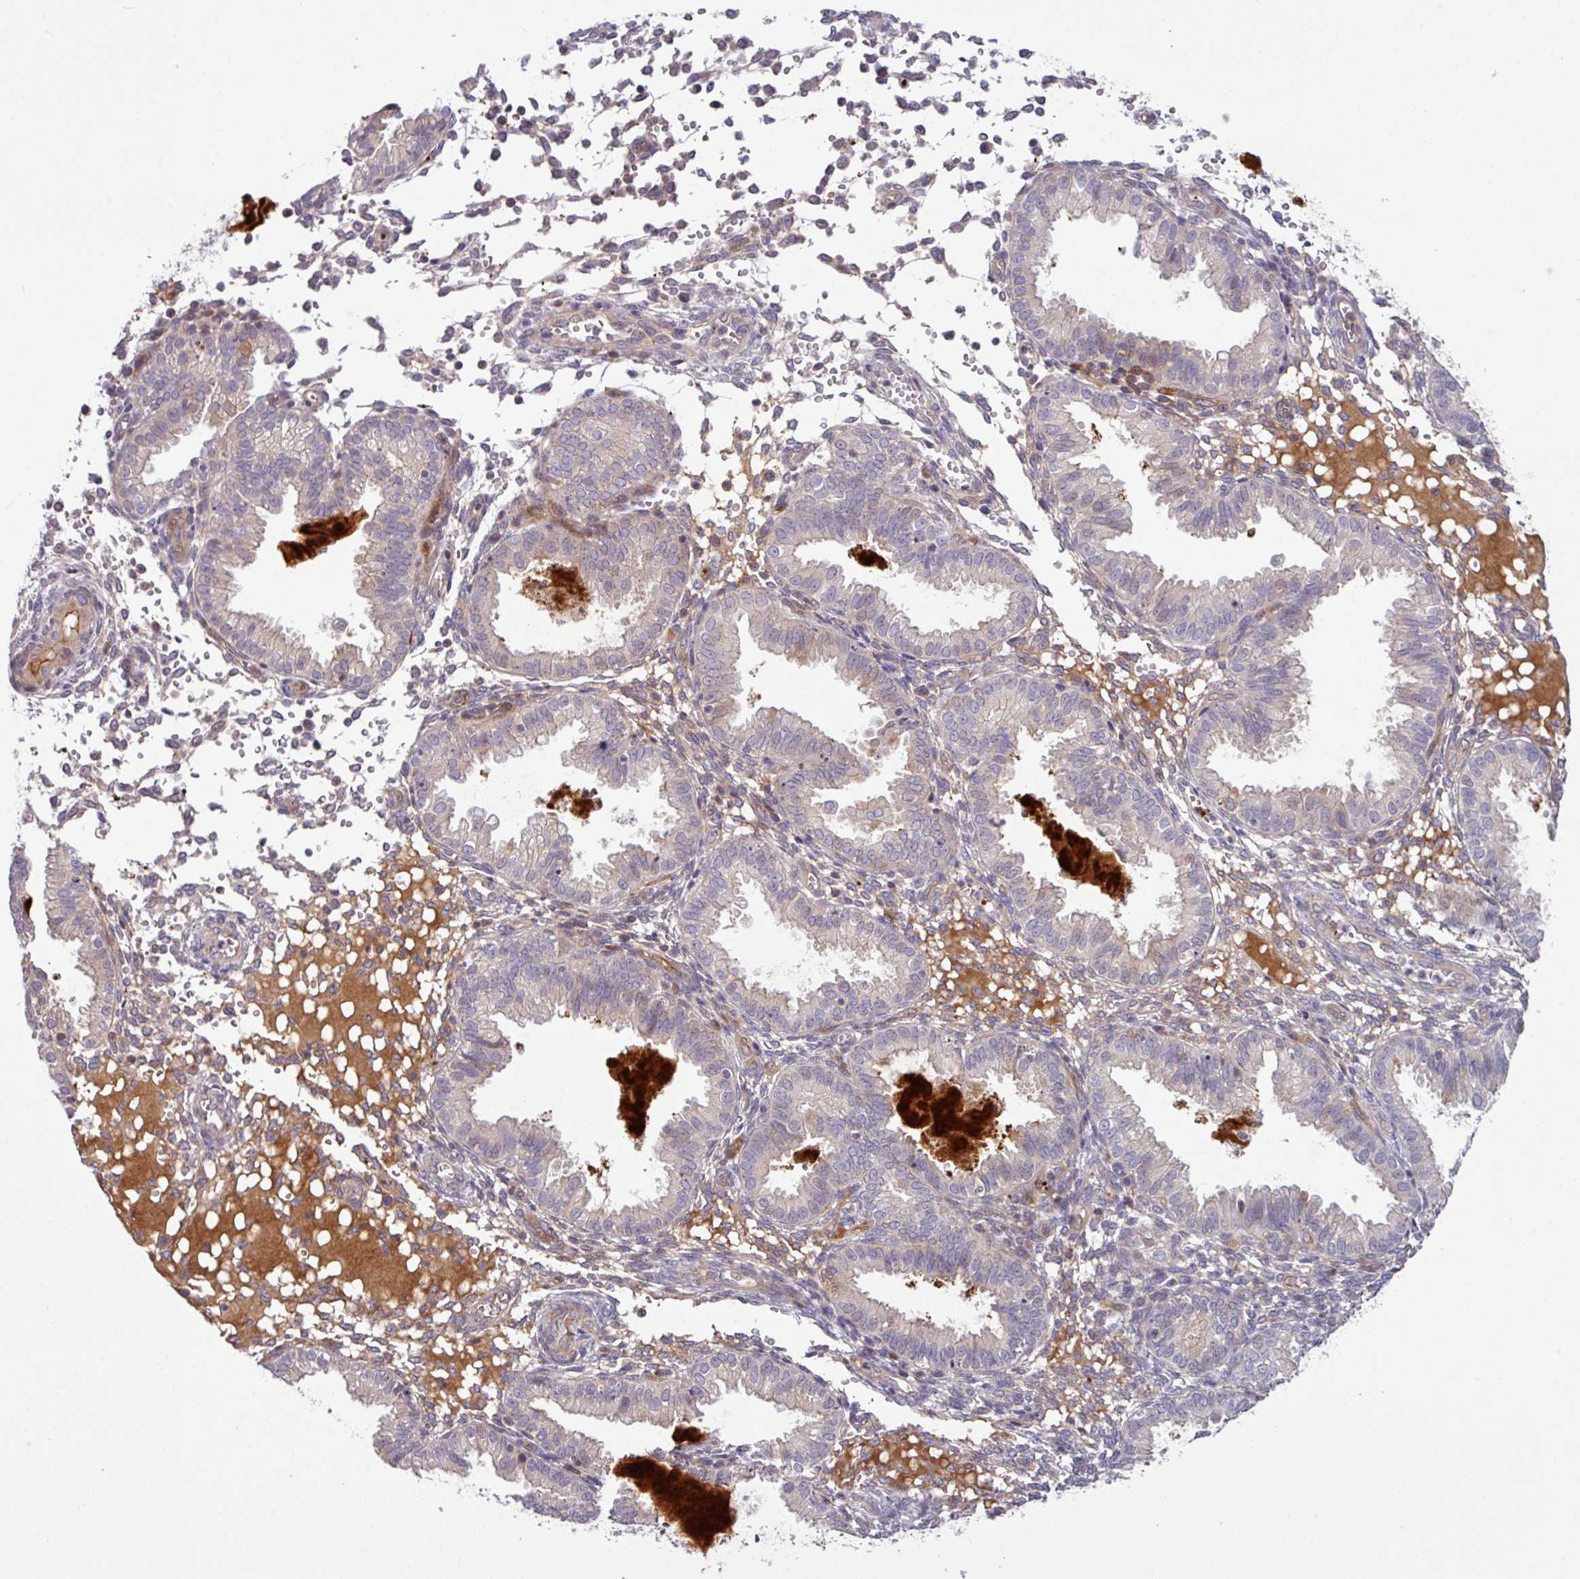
{"staining": {"intensity": "weak", "quantity": "<25%", "location": "cytoplasmic/membranous"}, "tissue": "endometrium", "cell_type": "Cells in endometrial stroma", "image_type": "normal", "snomed": [{"axis": "morphology", "description": "Normal tissue, NOS"}, {"axis": "topography", "description": "Endometrium"}], "caption": "Immunohistochemistry (IHC) micrograph of unremarkable human endometrium stained for a protein (brown), which demonstrates no positivity in cells in endometrial stroma. (DAB (3,3'-diaminobenzidine) immunohistochemistry (IHC) with hematoxylin counter stain).", "gene": "B4GALNT4", "patient": {"sex": "female", "age": 33}}